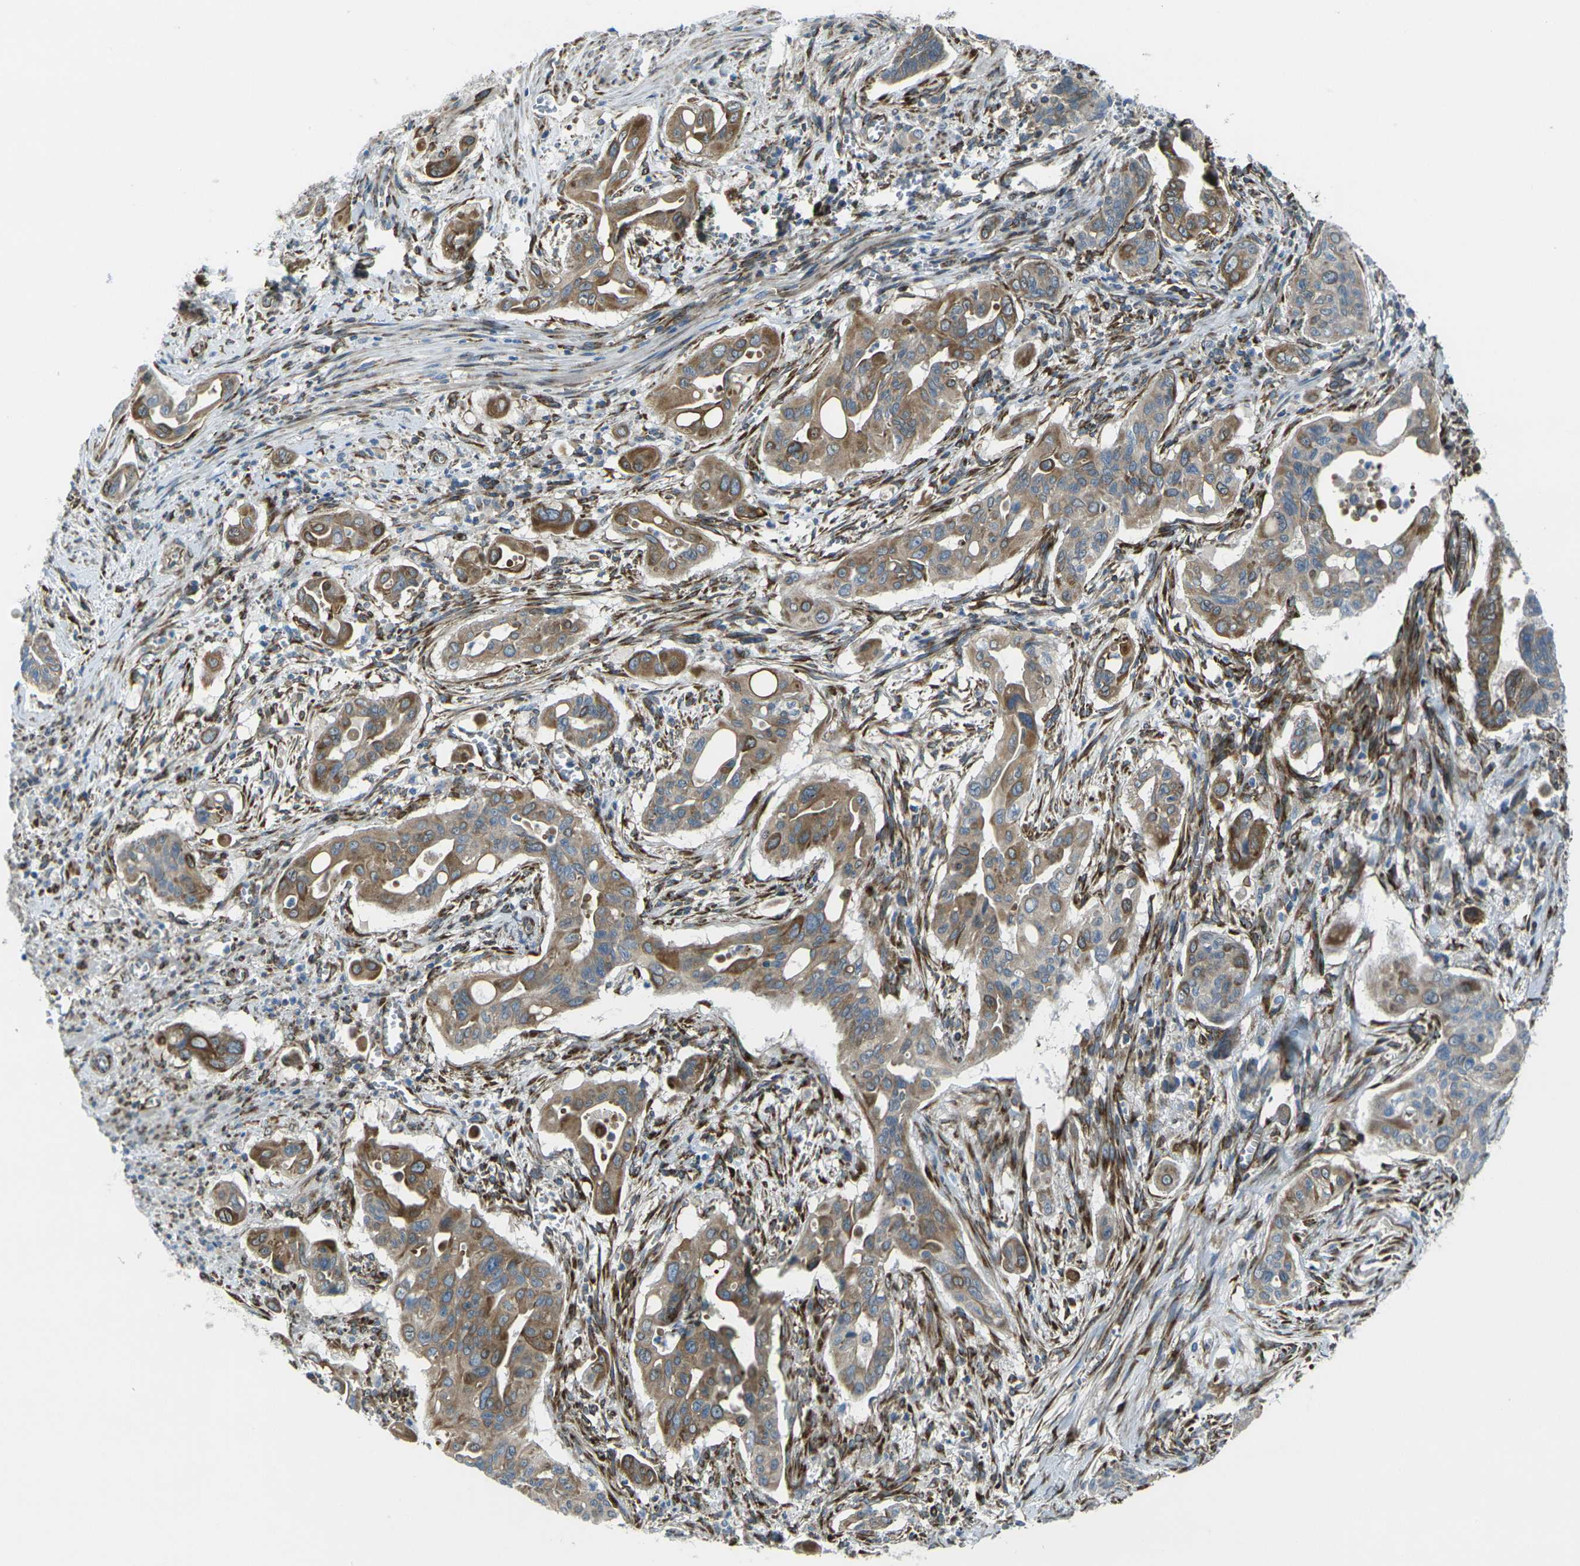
{"staining": {"intensity": "moderate", "quantity": "25%-75%", "location": "cytoplasmic/membranous"}, "tissue": "pancreatic cancer", "cell_type": "Tumor cells", "image_type": "cancer", "snomed": [{"axis": "morphology", "description": "Adenocarcinoma, NOS"}, {"axis": "topography", "description": "Pancreas"}], "caption": "Immunohistochemical staining of pancreatic cancer (adenocarcinoma) reveals medium levels of moderate cytoplasmic/membranous positivity in about 25%-75% of tumor cells. The protein of interest is stained brown, and the nuclei are stained in blue (DAB (3,3'-diaminobenzidine) IHC with brightfield microscopy, high magnification).", "gene": "CELSR2", "patient": {"sex": "male", "age": 77}}